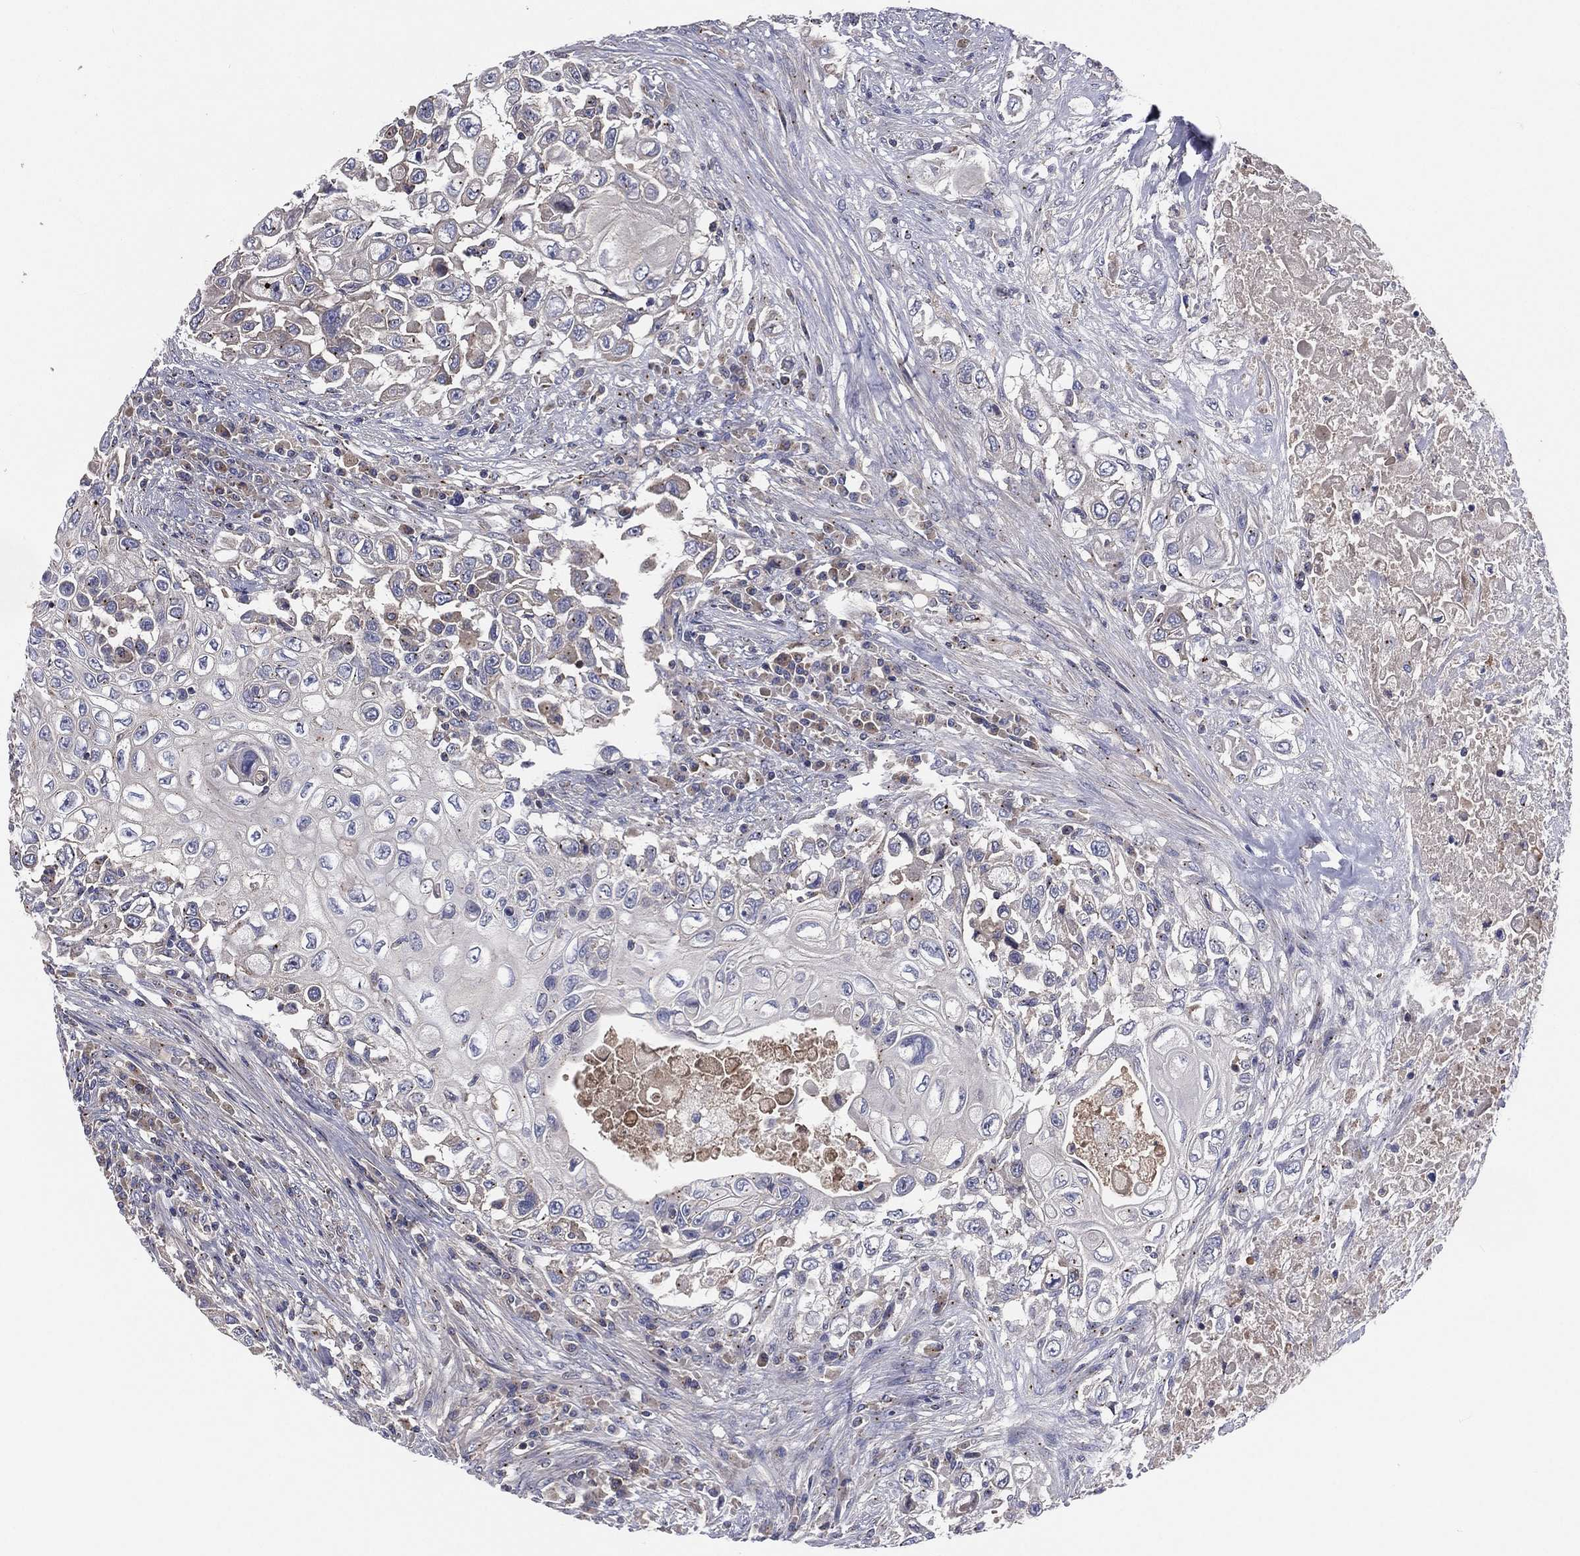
{"staining": {"intensity": "moderate", "quantity": "<25%", "location": "cytoplasmic/membranous"}, "tissue": "urothelial cancer", "cell_type": "Tumor cells", "image_type": "cancer", "snomed": [{"axis": "morphology", "description": "Urothelial carcinoma, High grade"}, {"axis": "topography", "description": "Urinary bladder"}], "caption": "This is a histology image of IHC staining of urothelial cancer, which shows moderate staining in the cytoplasmic/membranous of tumor cells.", "gene": "CROCC", "patient": {"sex": "female", "age": 56}}